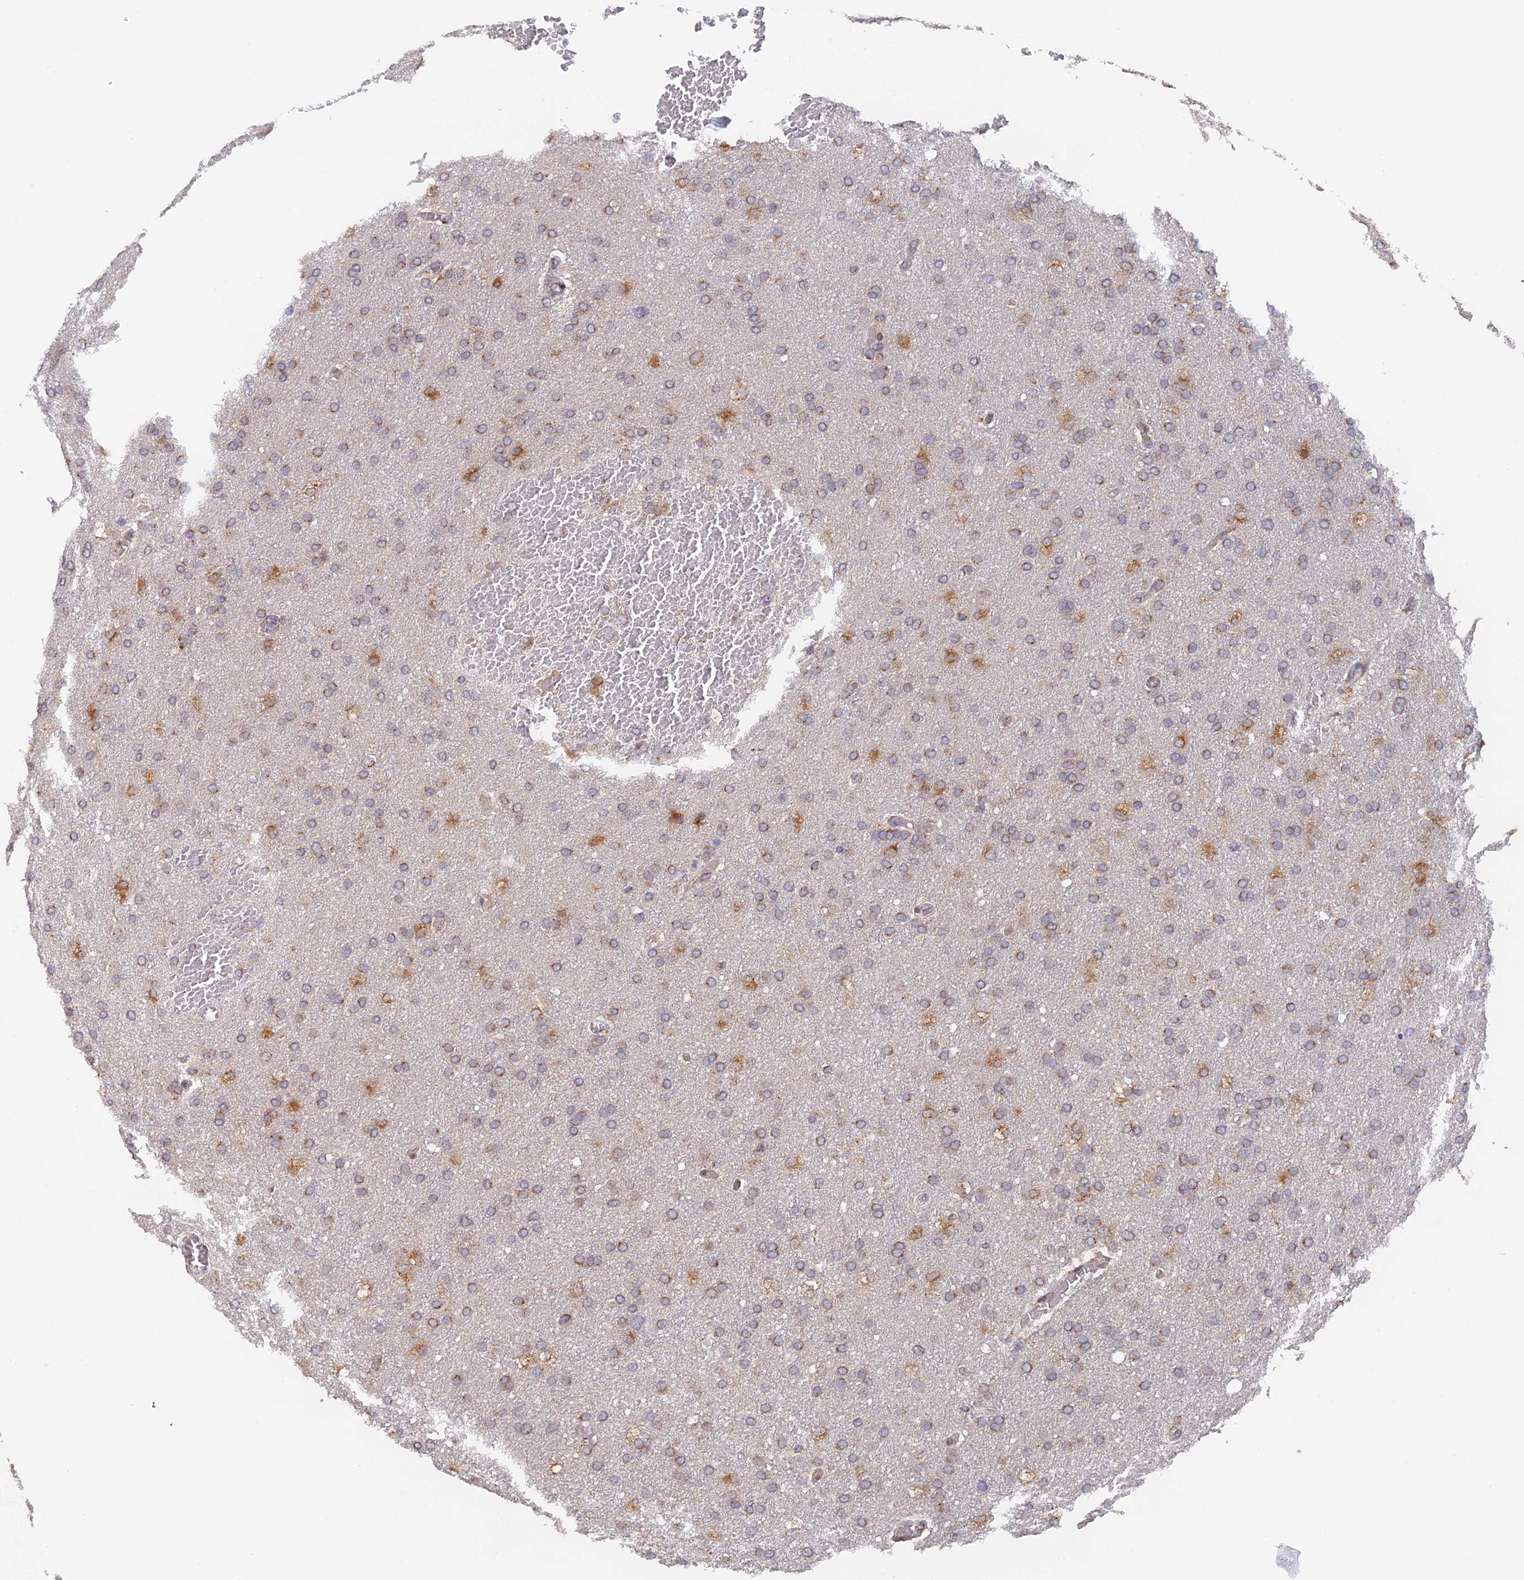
{"staining": {"intensity": "moderate", "quantity": "25%-75%", "location": "cytoplasmic/membranous"}, "tissue": "glioma", "cell_type": "Tumor cells", "image_type": "cancer", "snomed": [{"axis": "morphology", "description": "Glioma, malignant, High grade"}, {"axis": "topography", "description": "Cerebral cortex"}], "caption": "Tumor cells reveal medium levels of moderate cytoplasmic/membranous expression in approximately 25%-75% of cells in glioma.", "gene": "SNX17", "patient": {"sex": "female", "age": 36}}